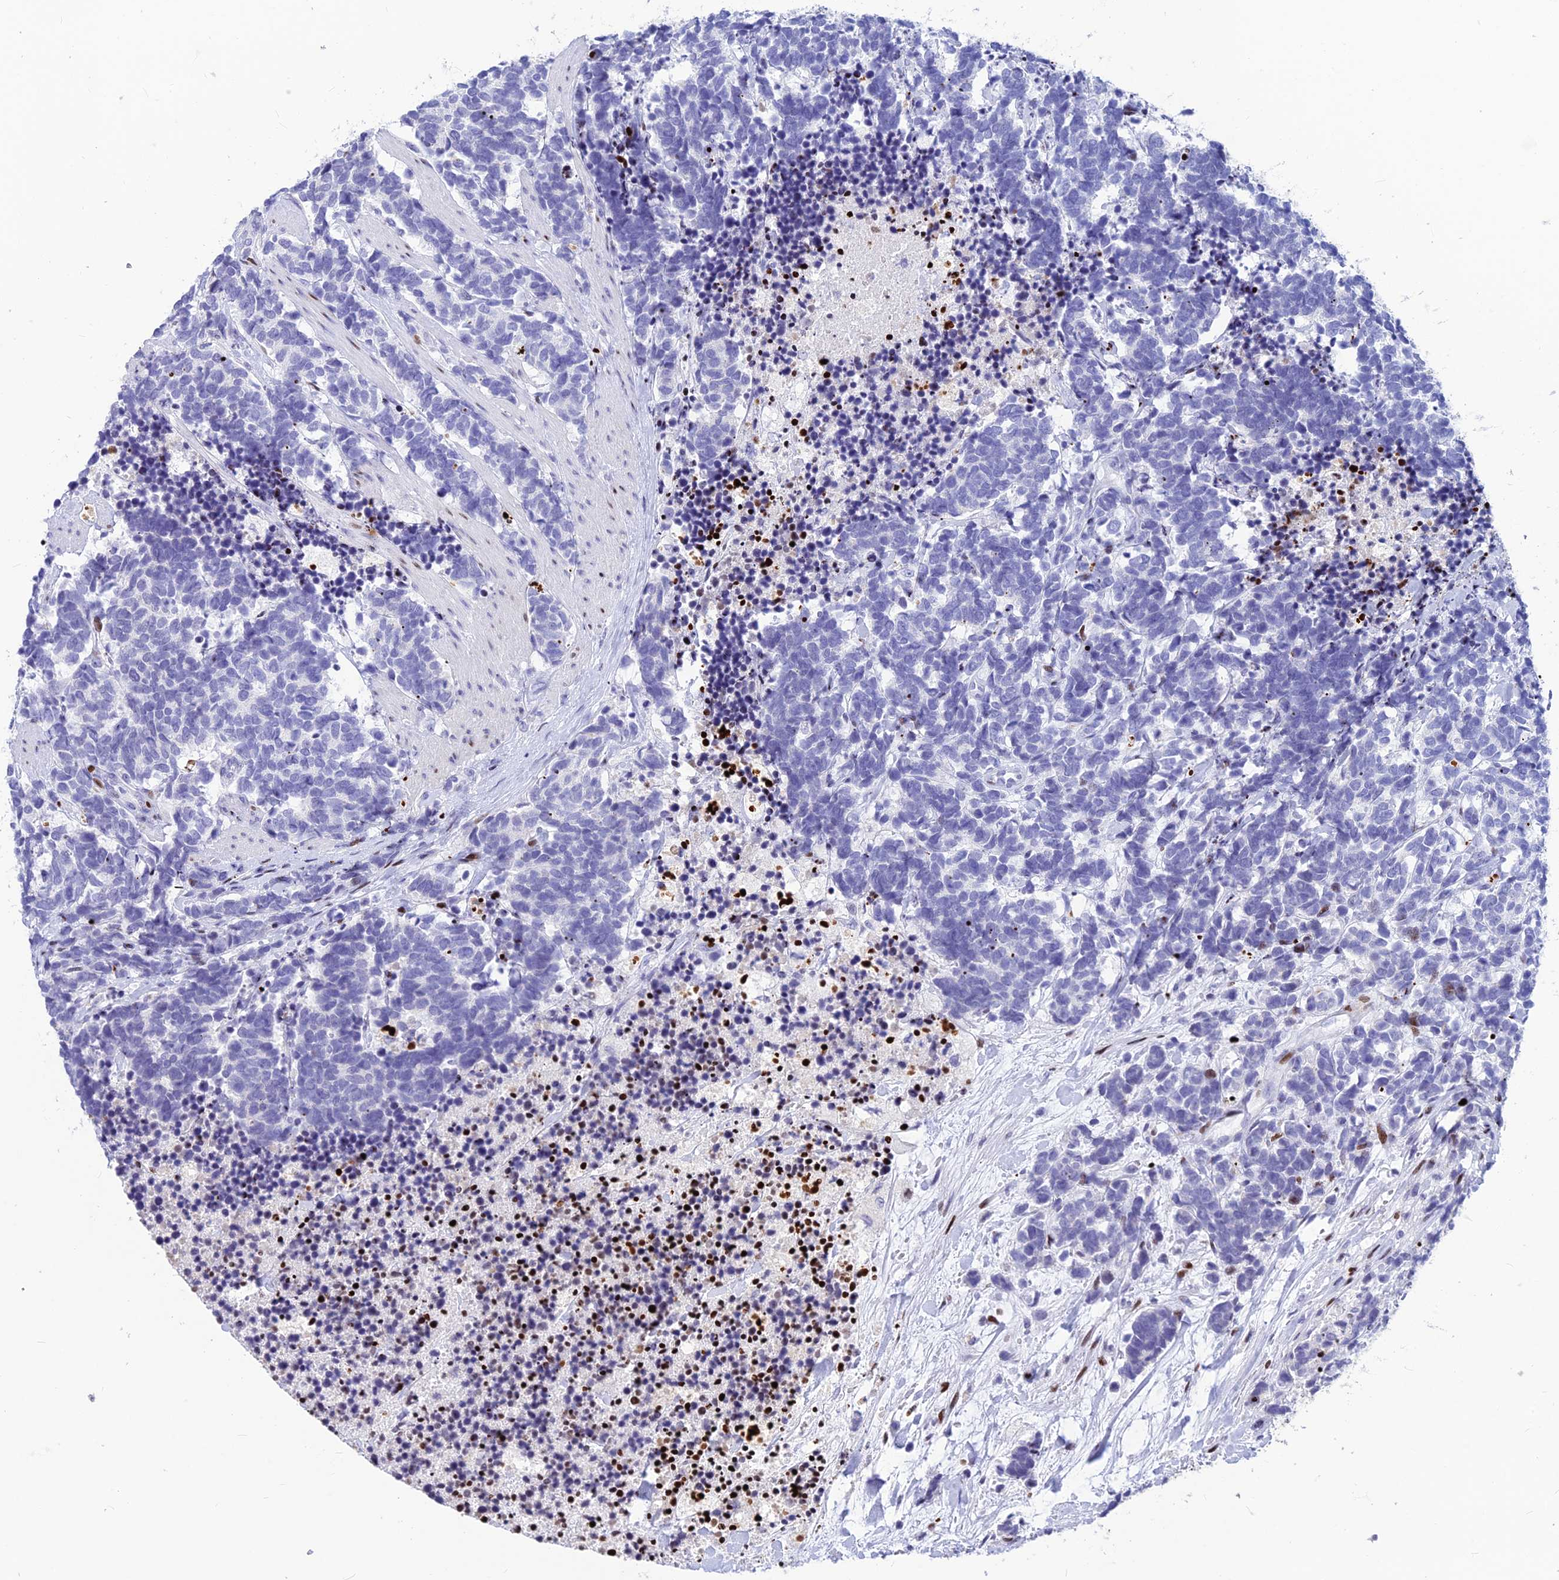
{"staining": {"intensity": "negative", "quantity": "none", "location": "none"}, "tissue": "carcinoid", "cell_type": "Tumor cells", "image_type": "cancer", "snomed": [{"axis": "morphology", "description": "Carcinoma, NOS"}, {"axis": "morphology", "description": "Carcinoid, malignant, NOS"}, {"axis": "topography", "description": "Prostate"}], "caption": "Immunohistochemical staining of carcinoid (malignant) reveals no significant positivity in tumor cells.", "gene": "PRPS1", "patient": {"sex": "male", "age": 57}}